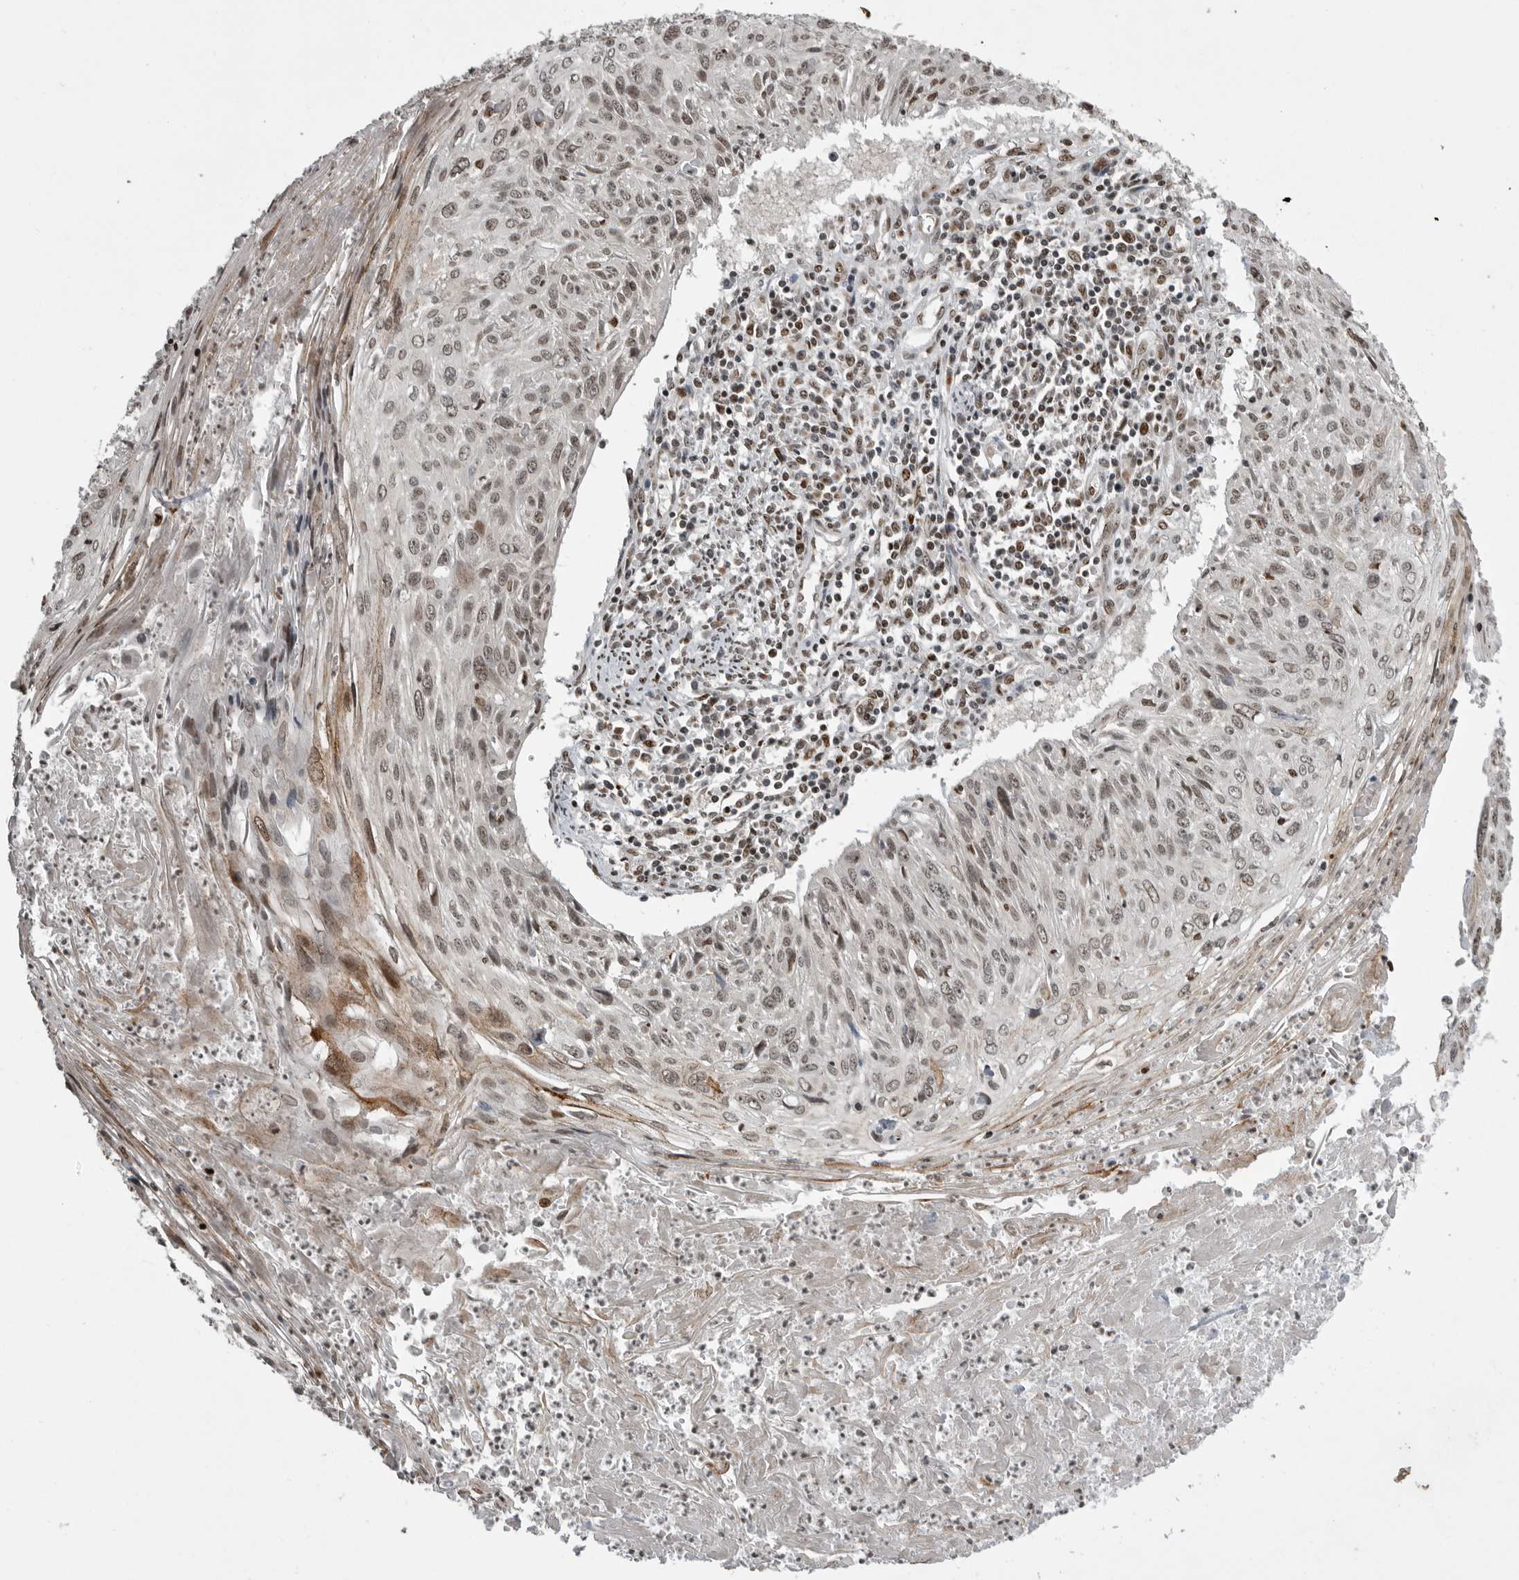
{"staining": {"intensity": "weak", "quantity": ">75%", "location": "nuclear"}, "tissue": "cervical cancer", "cell_type": "Tumor cells", "image_type": "cancer", "snomed": [{"axis": "morphology", "description": "Squamous cell carcinoma, NOS"}, {"axis": "topography", "description": "Cervix"}], "caption": "IHC (DAB) staining of squamous cell carcinoma (cervical) displays weak nuclear protein staining in approximately >75% of tumor cells.", "gene": "YAF2", "patient": {"sex": "female", "age": 51}}